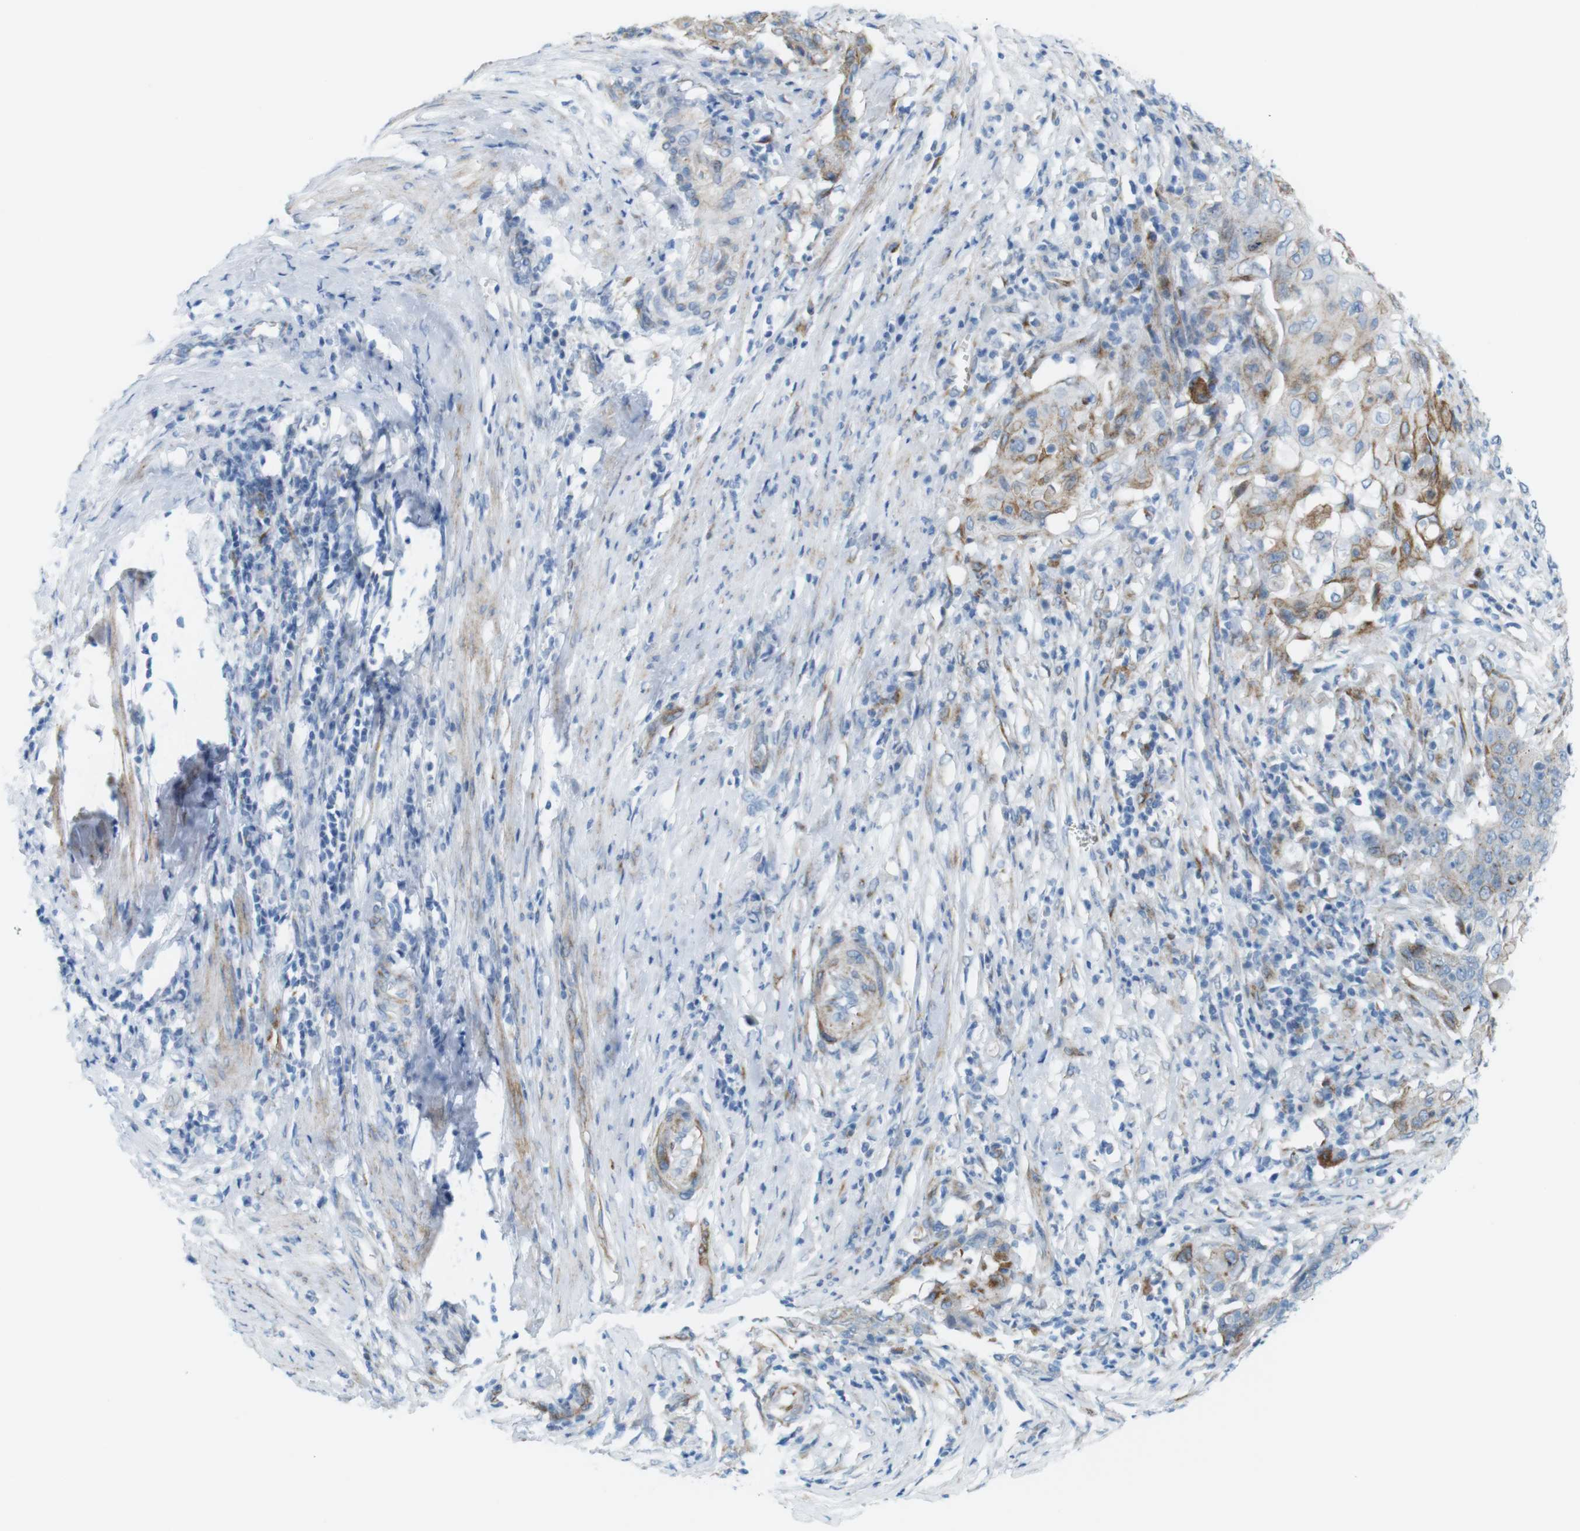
{"staining": {"intensity": "moderate", "quantity": ">75%", "location": "cytoplasmic/membranous"}, "tissue": "cervical cancer", "cell_type": "Tumor cells", "image_type": "cancer", "snomed": [{"axis": "morphology", "description": "Squamous cell carcinoma, NOS"}, {"axis": "topography", "description": "Cervix"}], "caption": "Cervical cancer (squamous cell carcinoma) stained with a protein marker displays moderate staining in tumor cells.", "gene": "MYH9", "patient": {"sex": "female", "age": 39}}